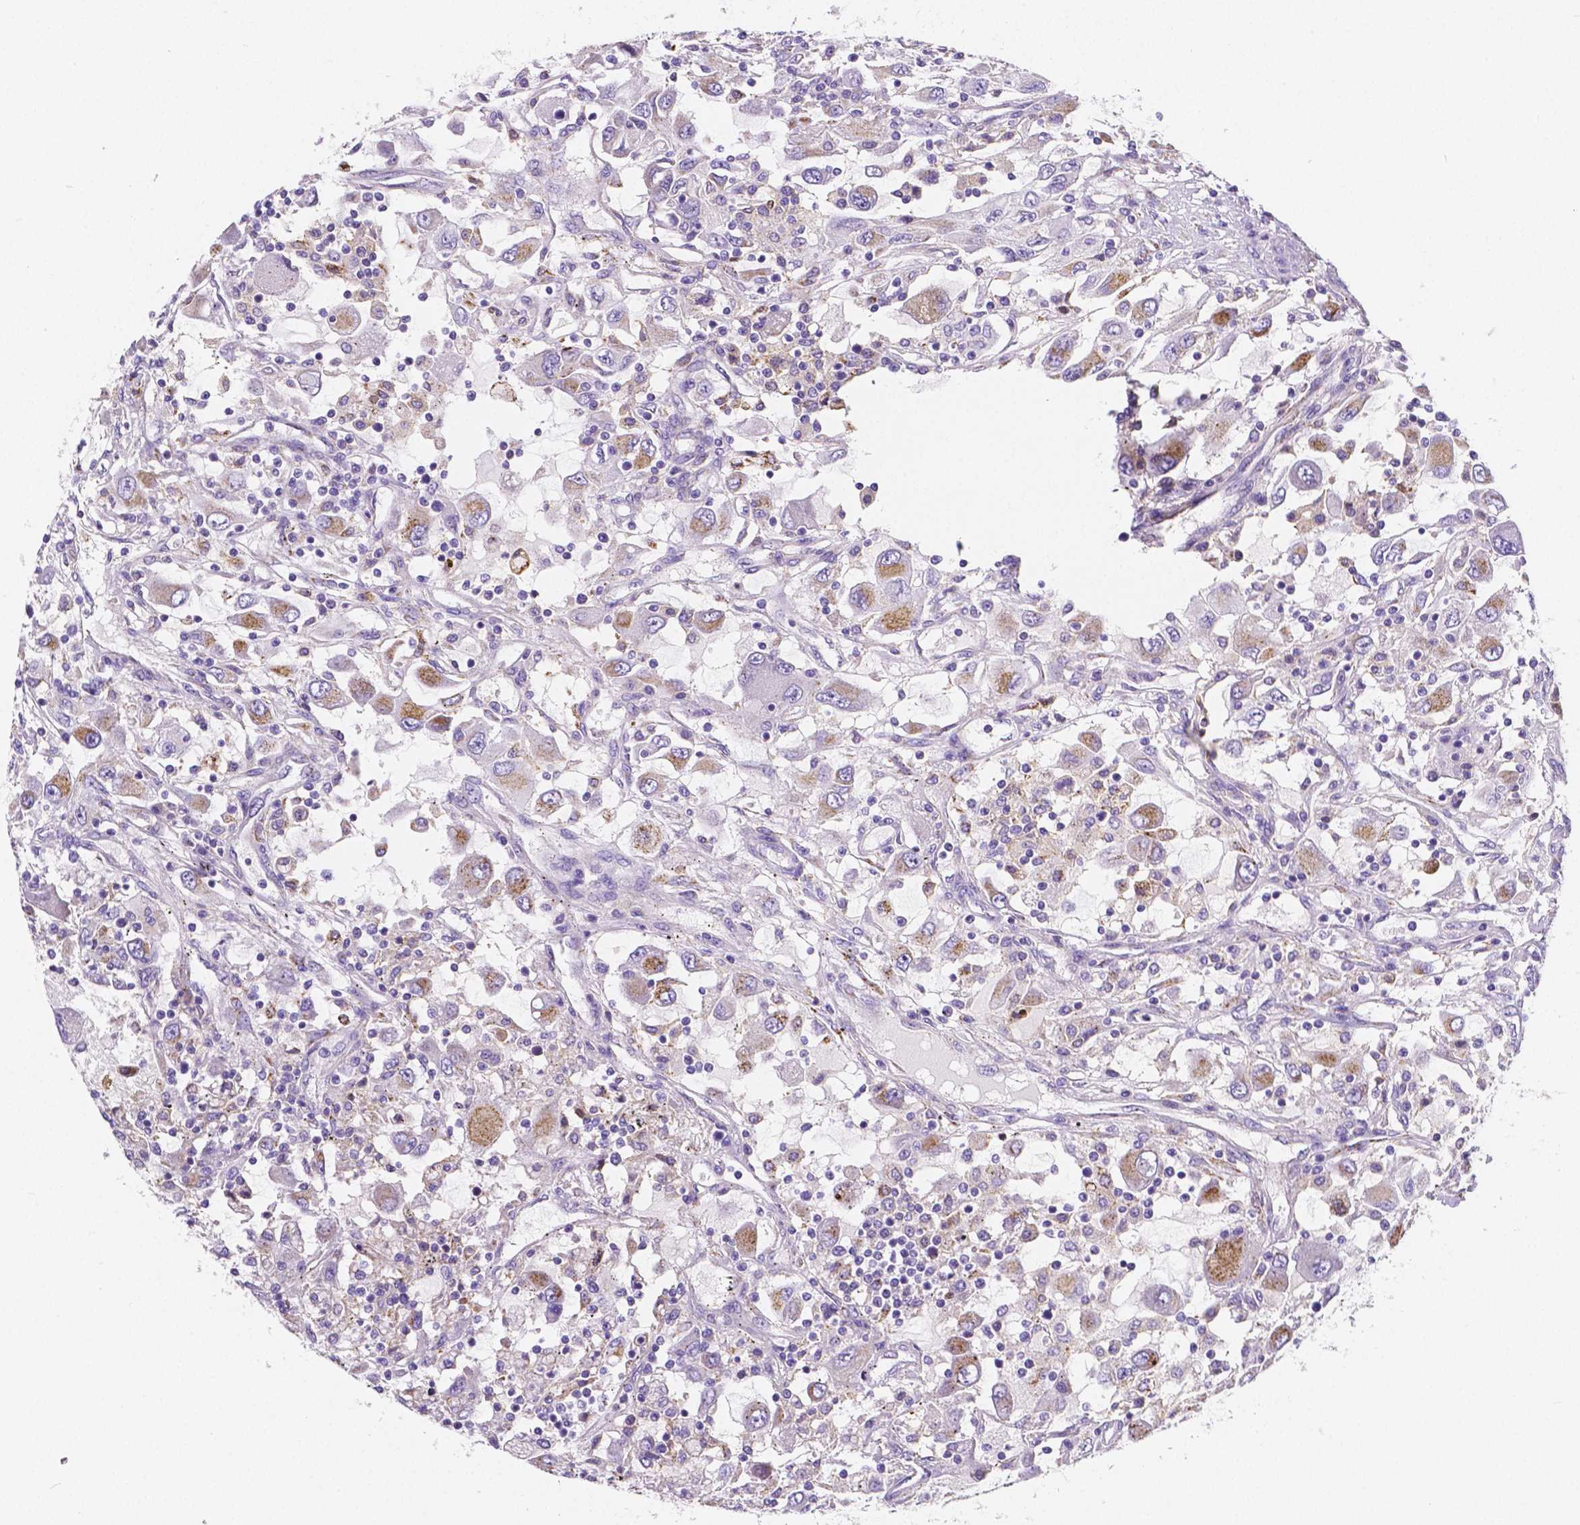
{"staining": {"intensity": "moderate", "quantity": "<25%", "location": "cytoplasmic/membranous"}, "tissue": "renal cancer", "cell_type": "Tumor cells", "image_type": "cancer", "snomed": [{"axis": "morphology", "description": "Adenocarcinoma, NOS"}, {"axis": "topography", "description": "Kidney"}], "caption": "DAB (3,3'-diaminobenzidine) immunohistochemical staining of human renal adenocarcinoma reveals moderate cytoplasmic/membranous protein staining in about <25% of tumor cells. (DAB = brown stain, brightfield microscopy at high magnification).", "gene": "GABRD", "patient": {"sex": "female", "age": 67}}